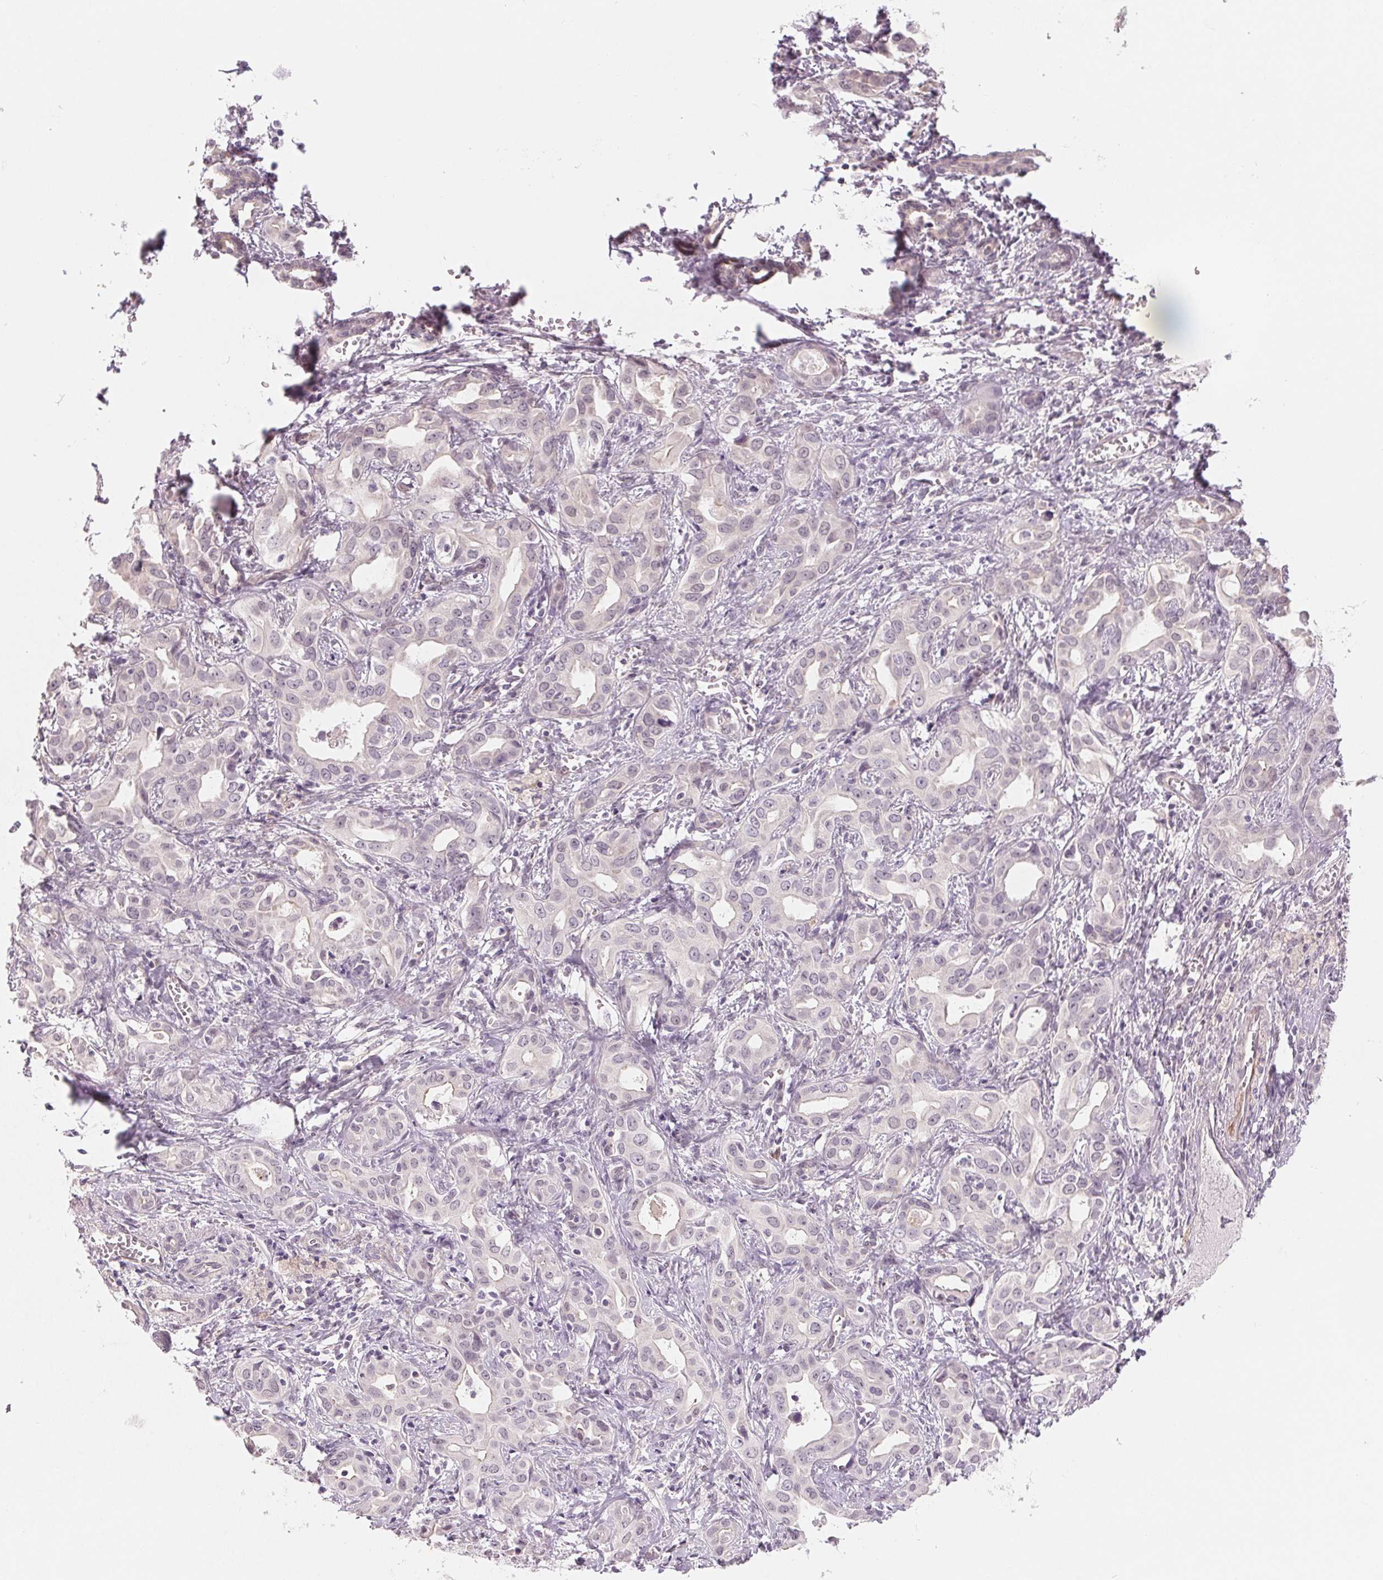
{"staining": {"intensity": "negative", "quantity": "none", "location": "none"}, "tissue": "liver cancer", "cell_type": "Tumor cells", "image_type": "cancer", "snomed": [{"axis": "morphology", "description": "Cholangiocarcinoma"}, {"axis": "topography", "description": "Liver"}], "caption": "This is an immunohistochemistry (IHC) micrograph of human liver cancer (cholangiocarcinoma). There is no expression in tumor cells.", "gene": "CFC1", "patient": {"sex": "female", "age": 65}}